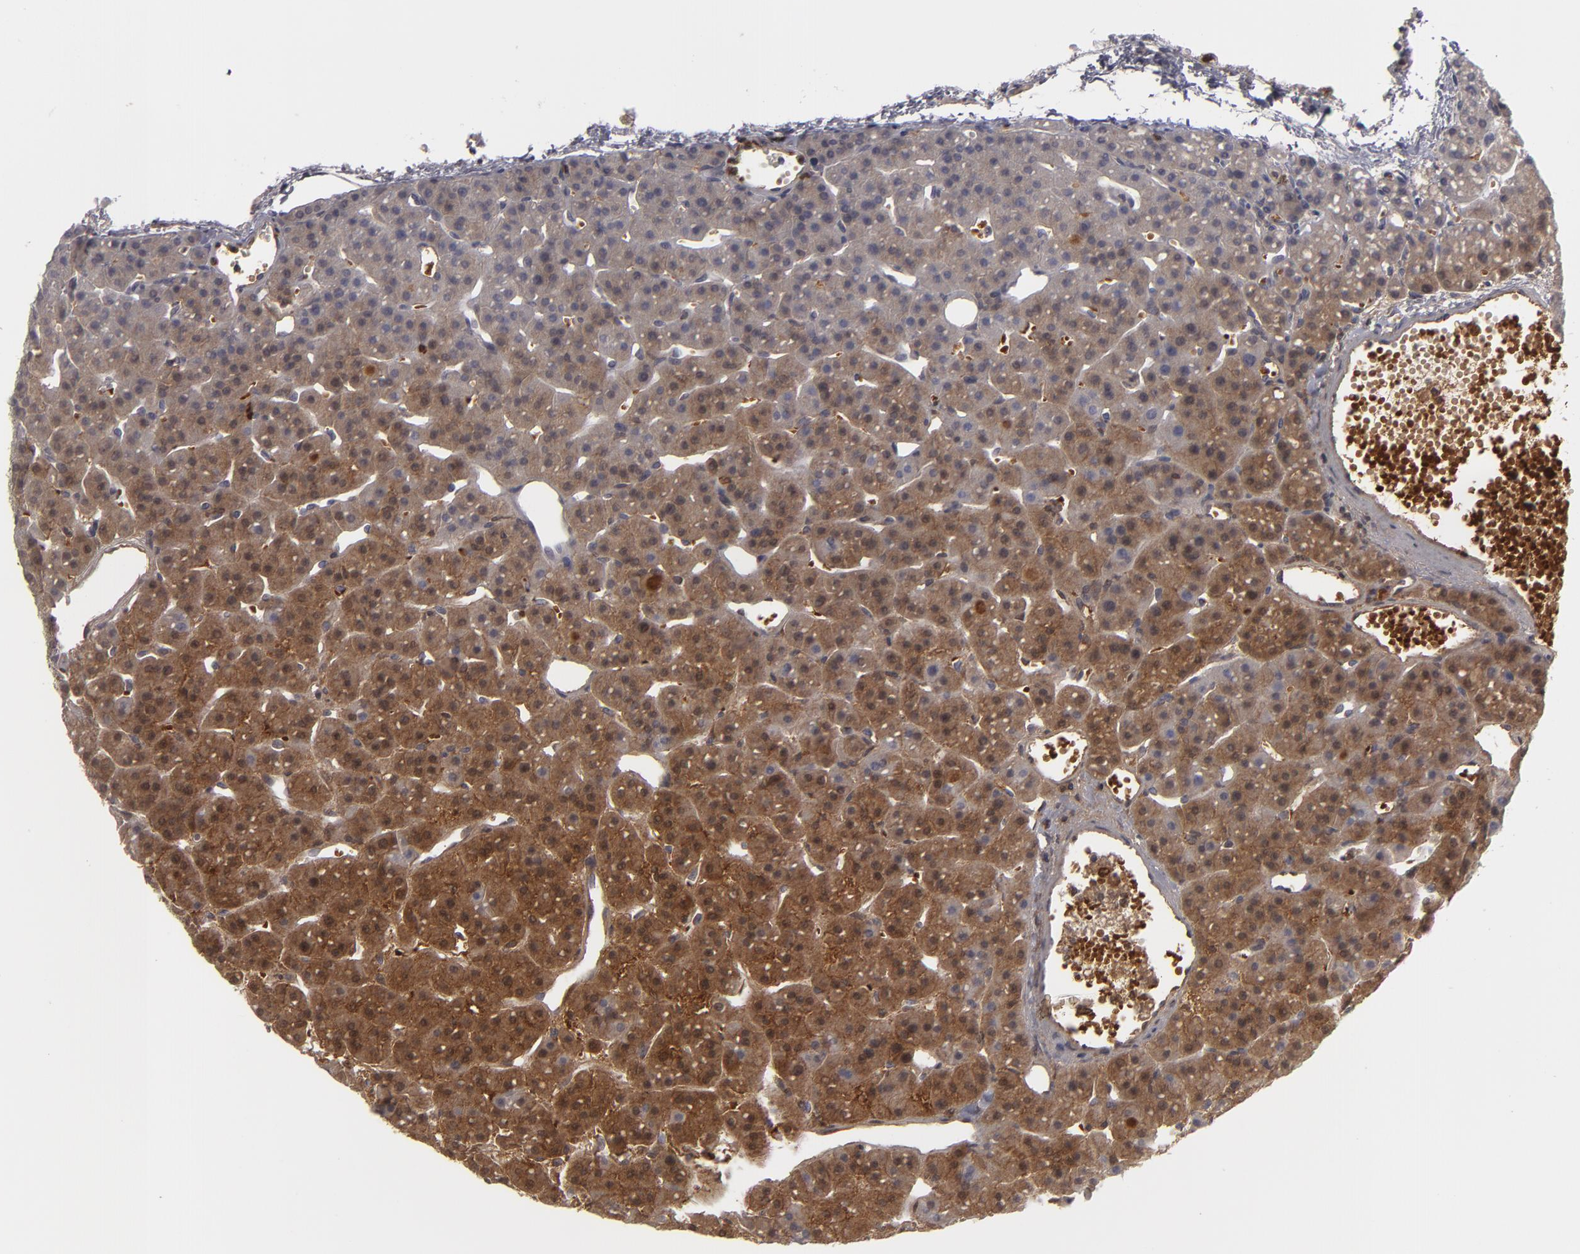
{"staining": {"intensity": "weak", "quantity": "25%-75%", "location": "cytoplasmic/membranous"}, "tissue": "parathyroid gland", "cell_type": "Glandular cells", "image_type": "normal", "snomed": [{"axis": "morphology", "description": "Normal tissue, NOS"}, {"axis": "topography", "description": "Parathyroid gland"}], "caption": "Weak cytoplasmic/membranous positivity for a protein is seen in about 25%-75% of glandular cells of unremarkable parathyroid gland using IHC.", "gene": "LRG1", "patient": {"sex": "female", "age": 76}}